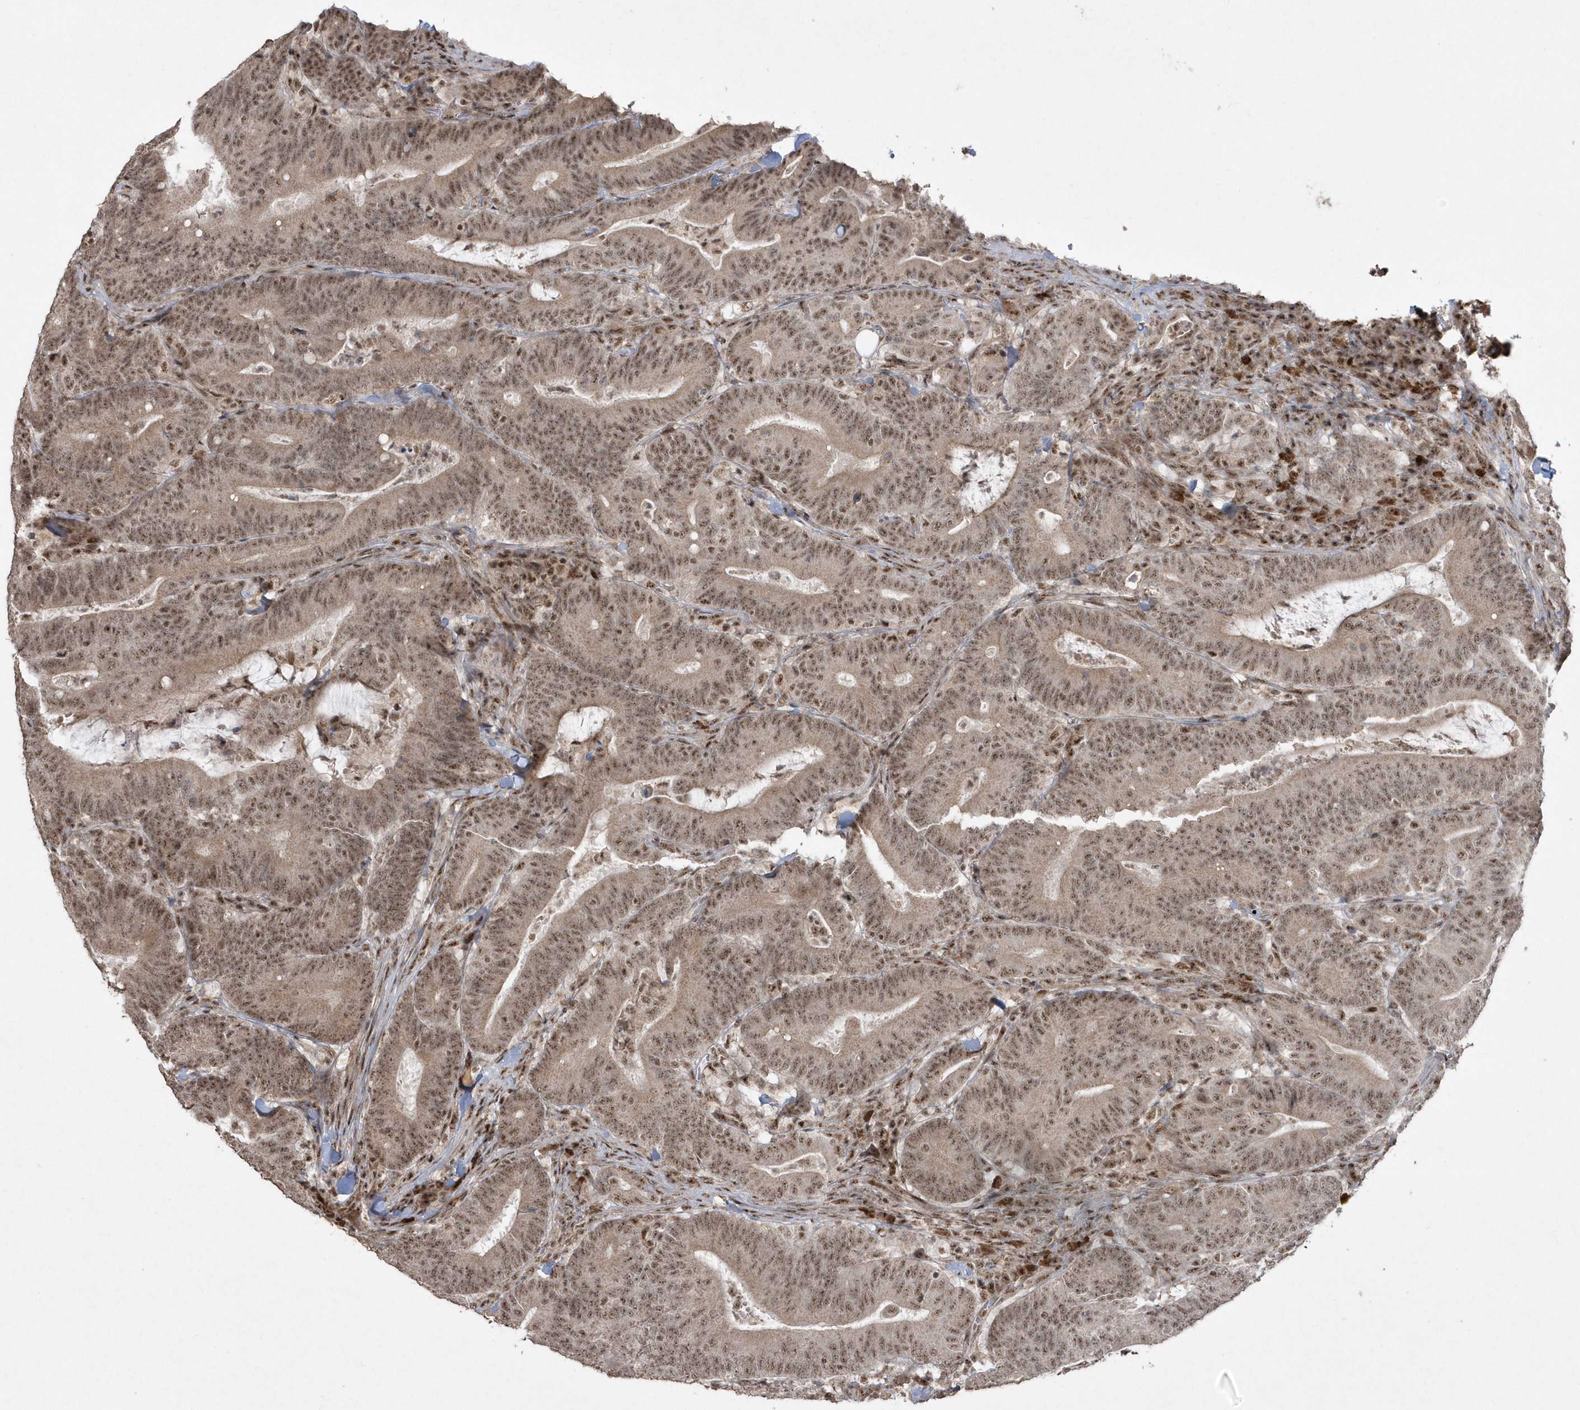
{"staining": {"intensity": "moderate", "quantity": ">75%", "location": "nuclear"}, "tissue": "colorectal cancer", "cell_type": "Tumor cells", "image_type": "cancer", "snomed": [{"axis": "morphology", "description": "Adenocarcinoma, NOS"}, {"axis": "topography", "description": "Colon"}], "caption": "Approximately >75% of tumor cells in human colorectal cancer exhibit moderate nuclear protein expression as visualized by brown immunohistochemical staining.", "gene": "POLR3B", "patient": {"sex": "female", "age": 66}}